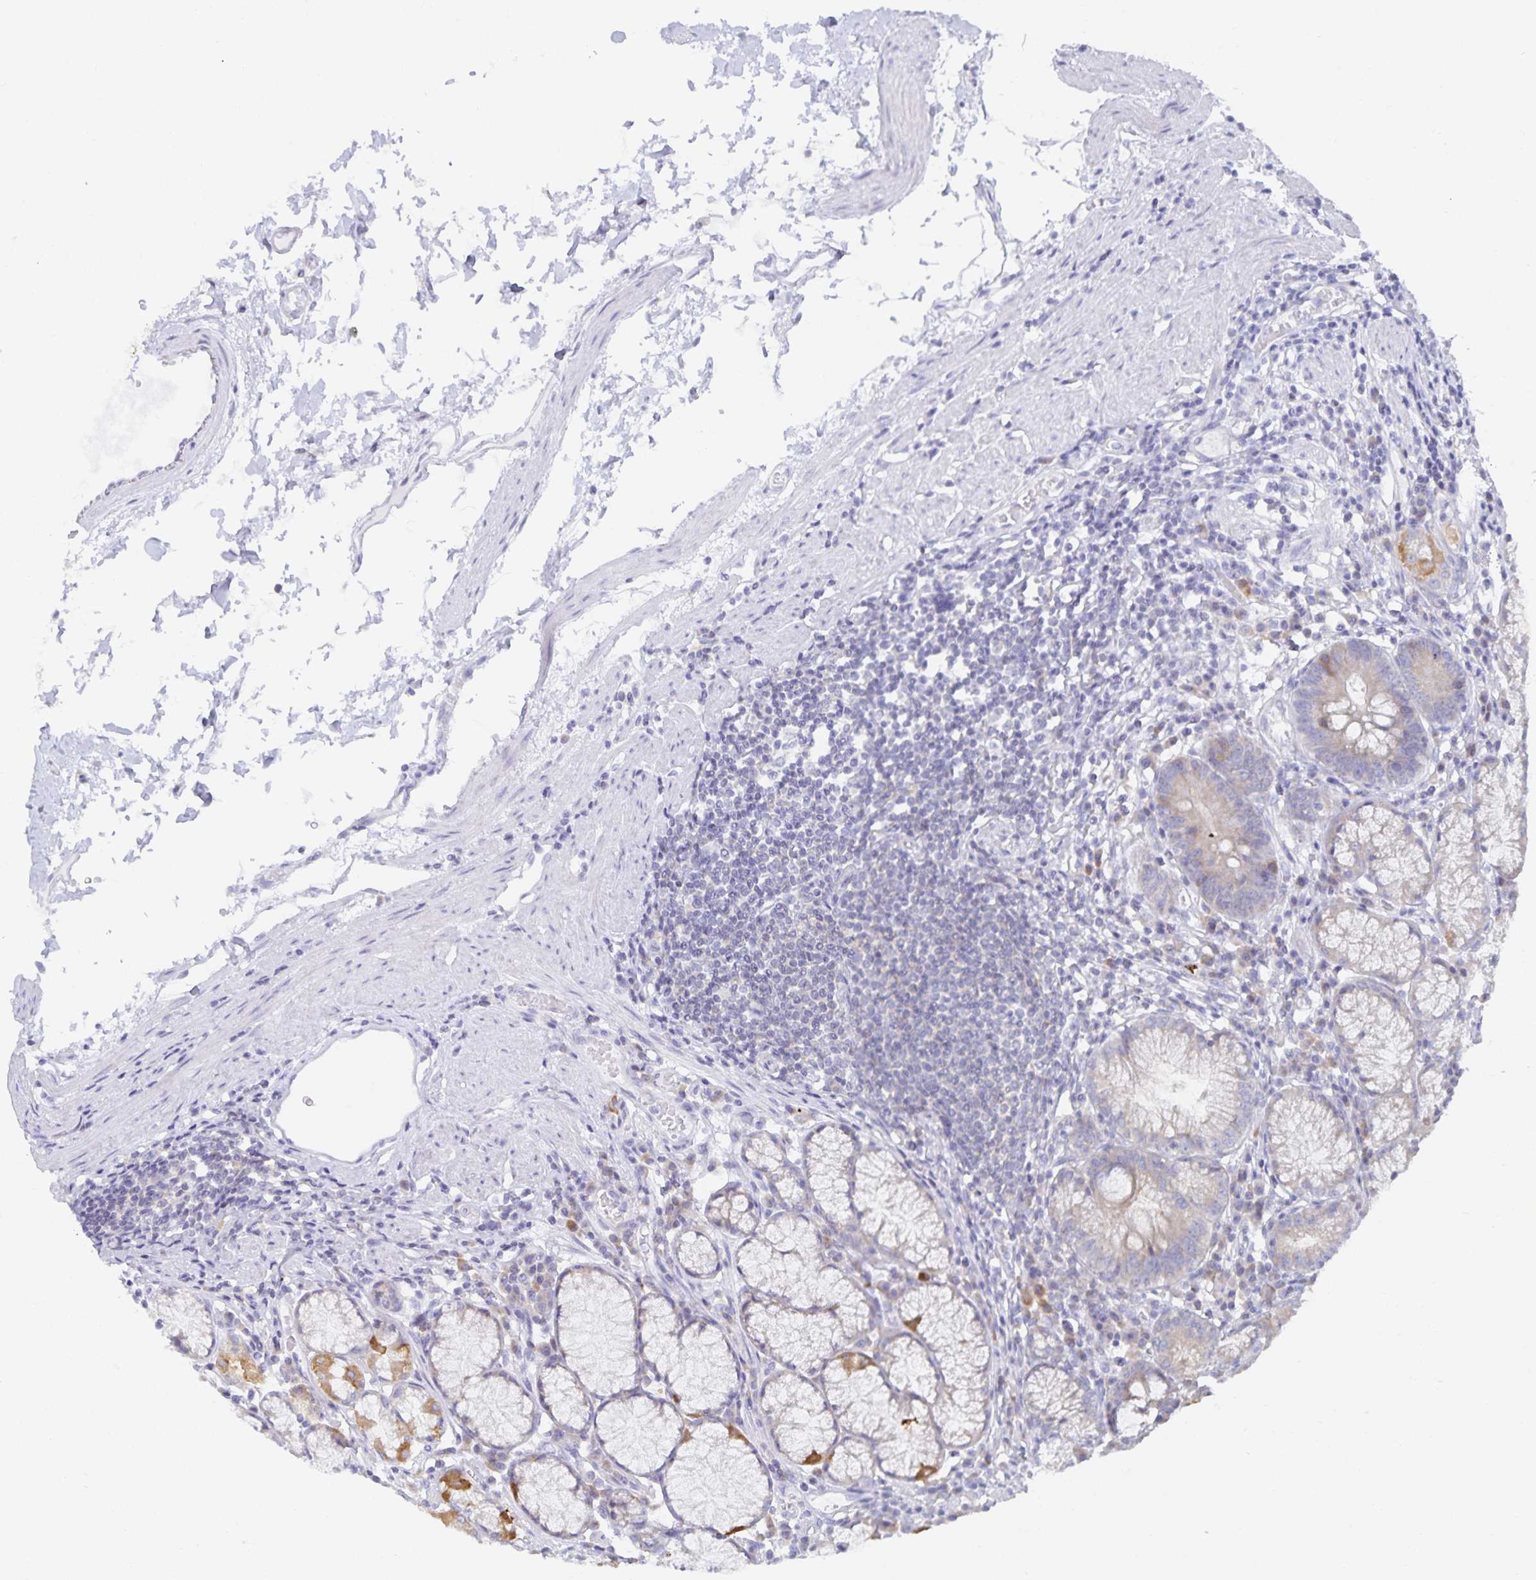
{"staining": {"intensity": "moderate", "quantity": "25%-75%", "location": "cytoplasmic/membranous"}, "tissue": "stomach", "cell_type": "Glandular cells", "image_type": "normal", "snomed": [{"axis": "morphology", "description": "Normal tissue, NOS"}, {"axis": "topography", "description": "Stomach"}], "caption": "Moderate cytoplasmic/membranous protein expression is identified in approximately 25%-75% of glandular cells in stomach. (DAB (3,3'-diaminobenzidine) IHC, brown staining for protein, blue staining for nuclei).", "gene": "NOMO1", "patient": {"sex": "male", "age": 55}}